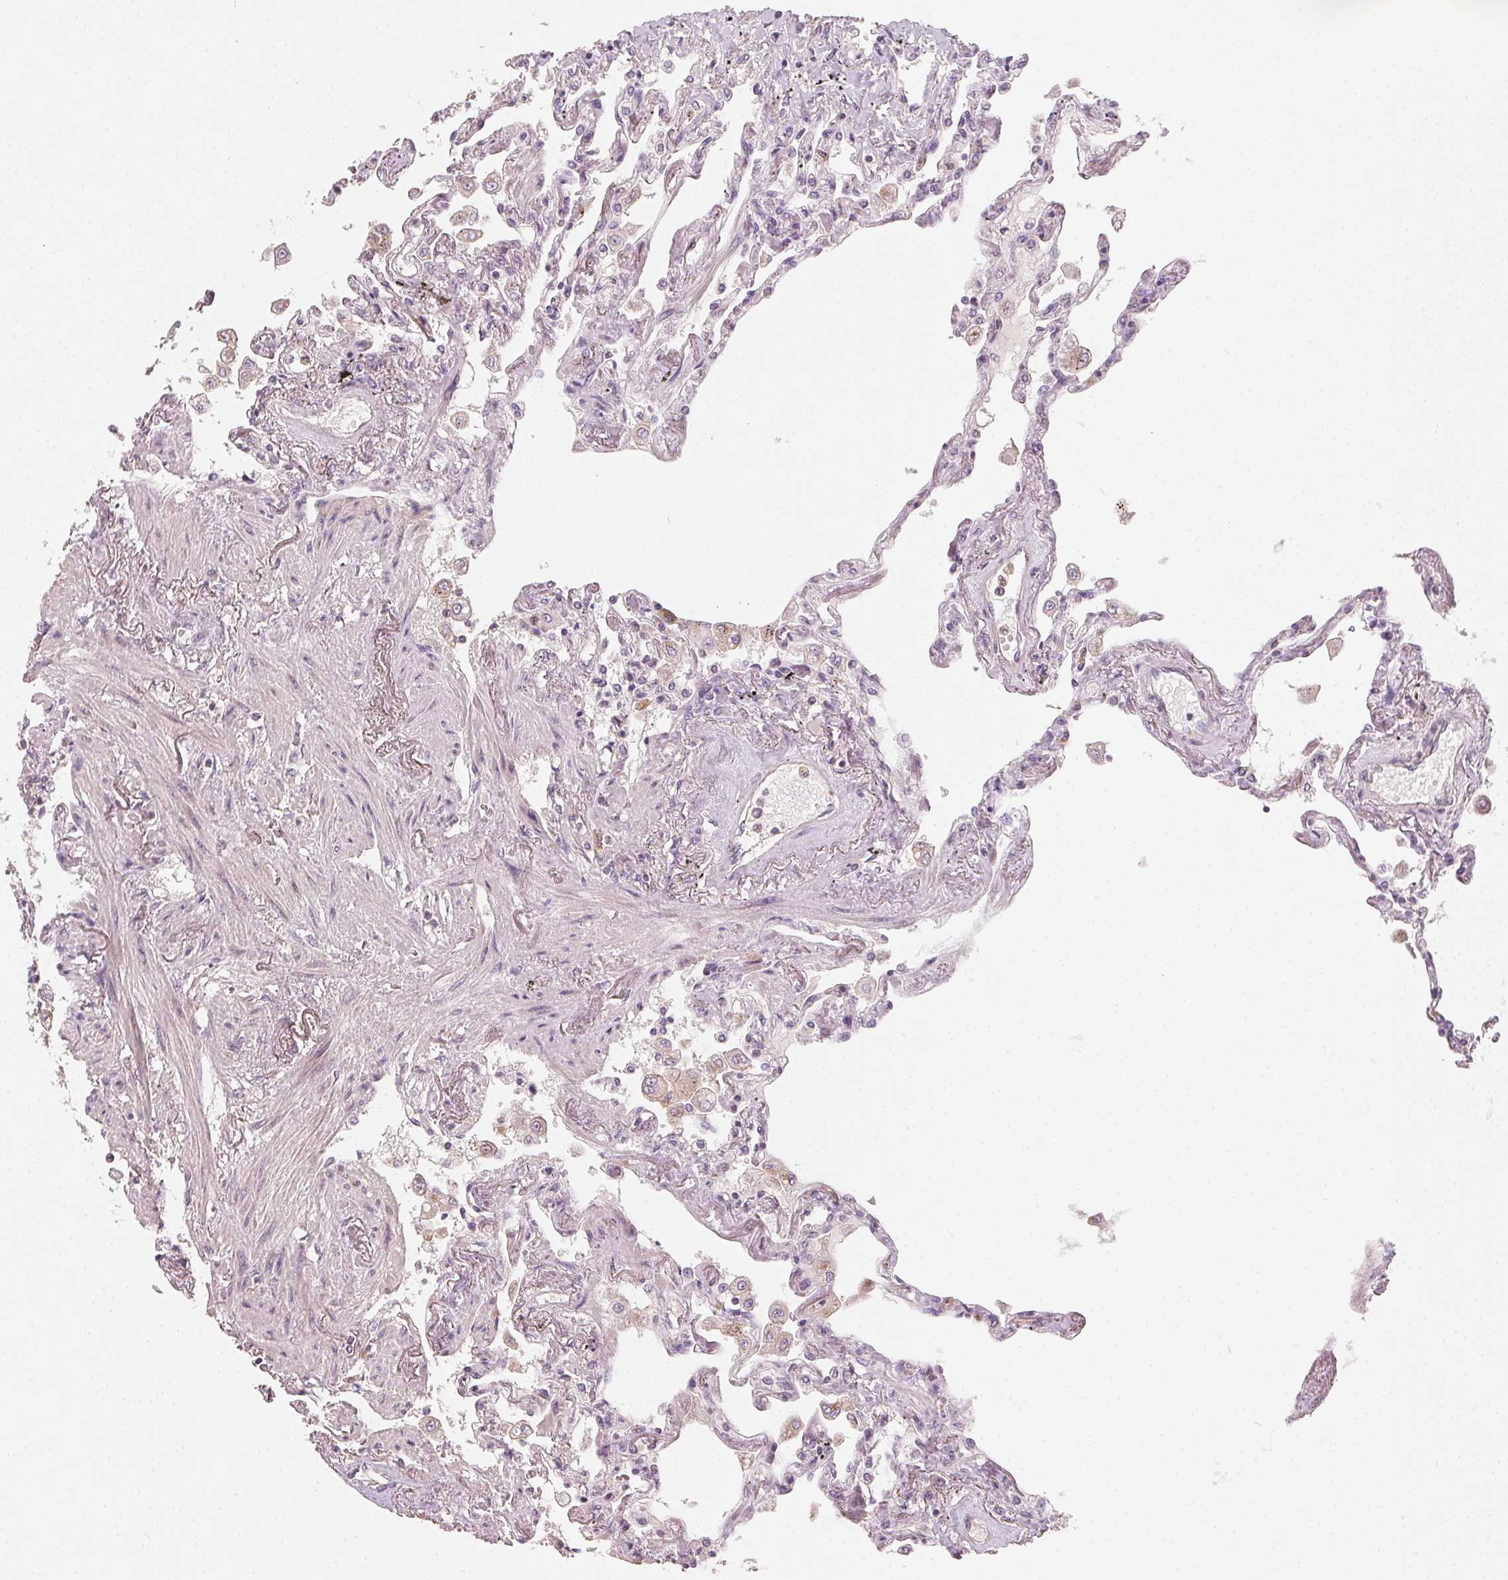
{"staining": {"intensity": "negative", "quantity": "none", "location": "none"}, "tissue": "lung", "cell_type": "Alveolar cells", "image_type": "normal", "snomed": [{"axis": "morphology", "description": "Normal tissue, NOS"}, {"axis": "morphology", "description": "Adenocarcinoma, NOS"}, {"axis": "topography", "description": "Cartilage tissue"}, {"axis": "topography", "description": "Lung"}], "caption": "Lung stained for a protein using immunohistochemistry shows no staining alveolar cells.", "gene": "AP1S1", "patient": {"sex": "female", "age": 67}}